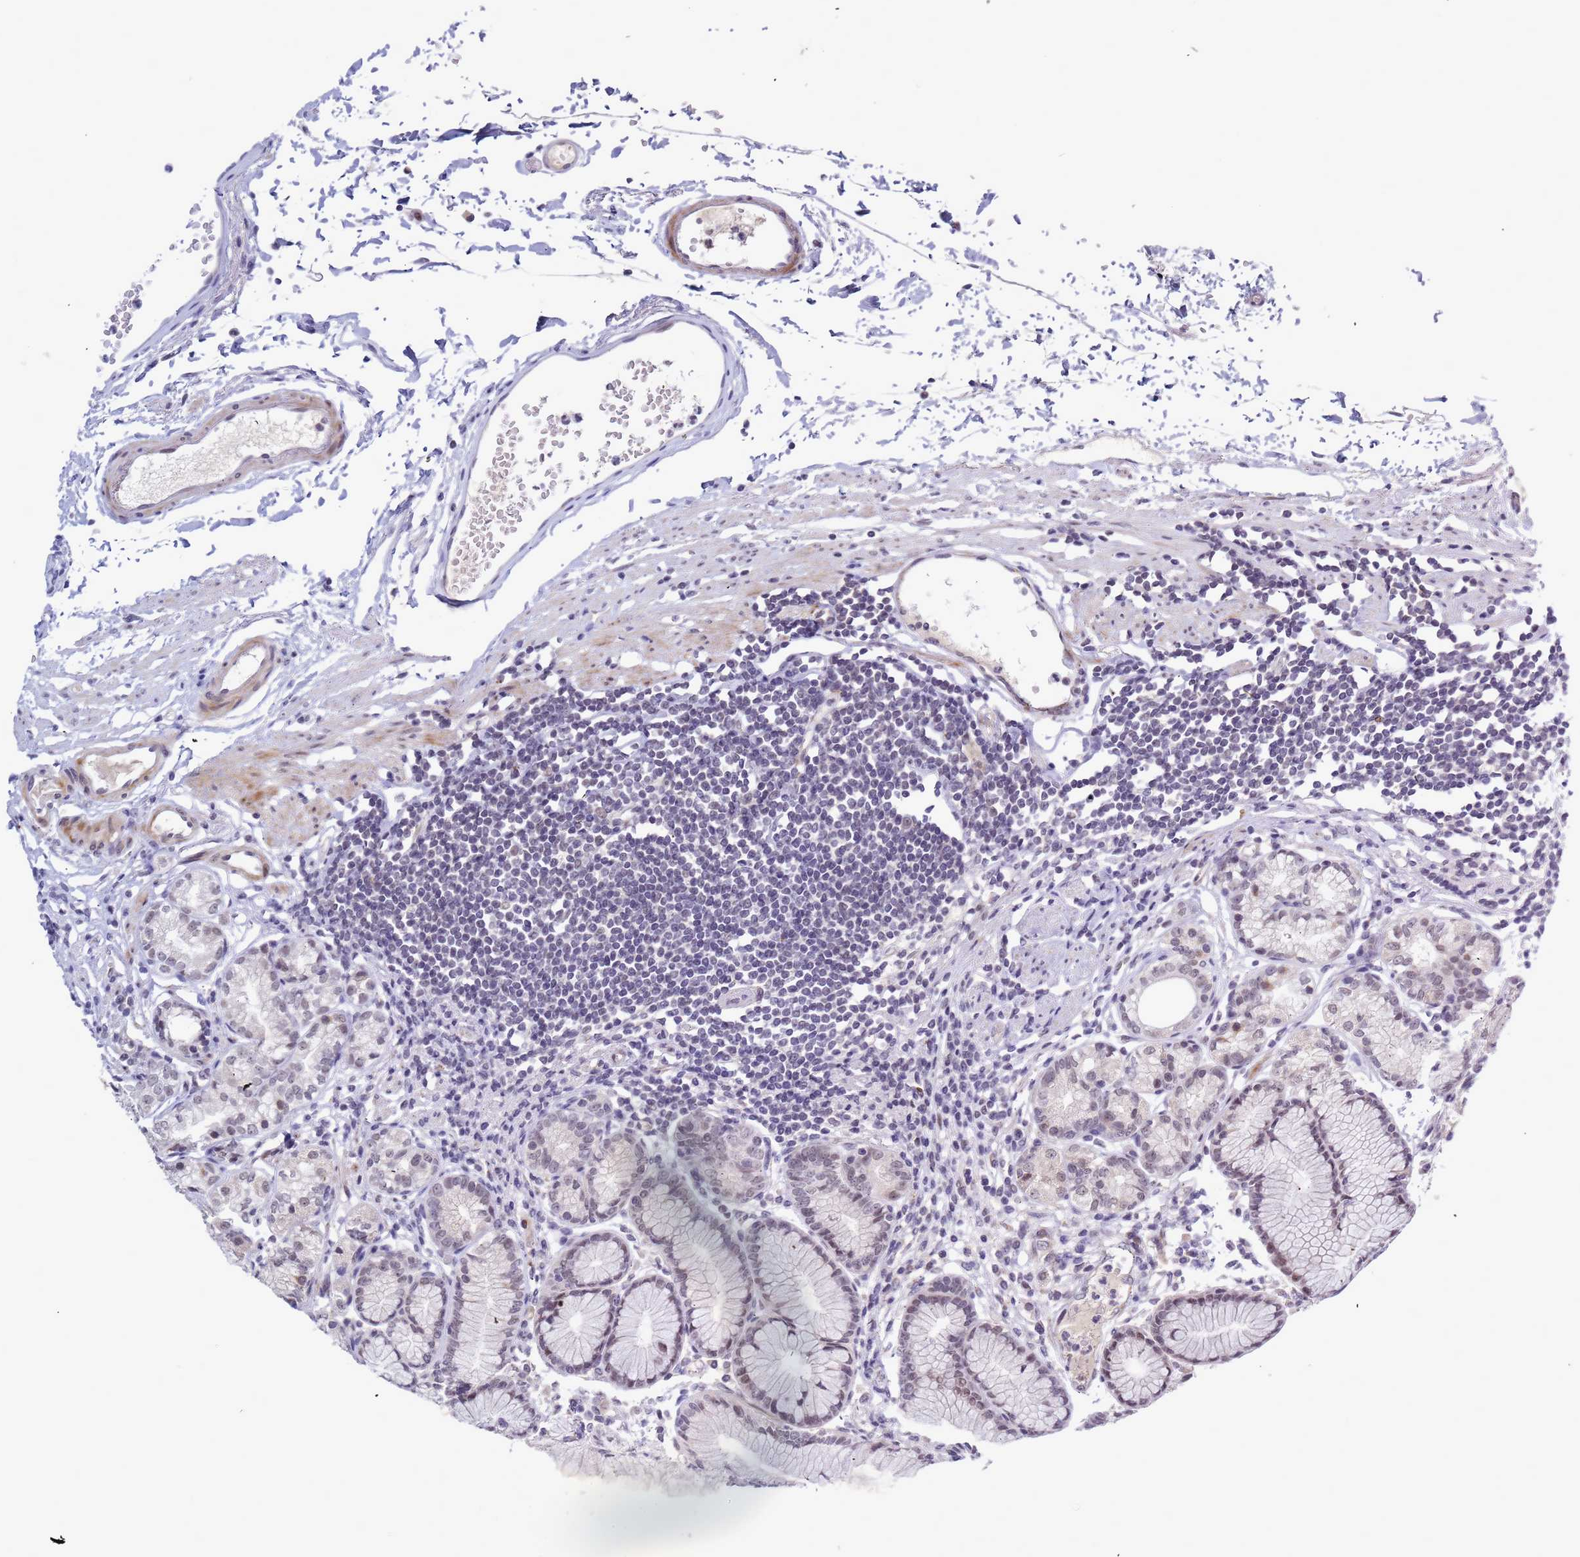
{"staining": {"intensity": "weak", "quantity": "25%-75%", "location": "nuclear"}, "tissue": "stomach", "cell_type": "Glandular cells", "image_type": "normal", "snomed": [{"axis": "morphology", "description": "Normal tissue, NOS"}, {"axis": "topography", "description": "Stomach"}], "caption": "About 25%-75% of glandular cells in benign human stomach show weak nuclear protein staining as visualized by brown immunohistochemical staining.", "gene": "CXorf65", "patient": {"sex": "female", "age": 57}}